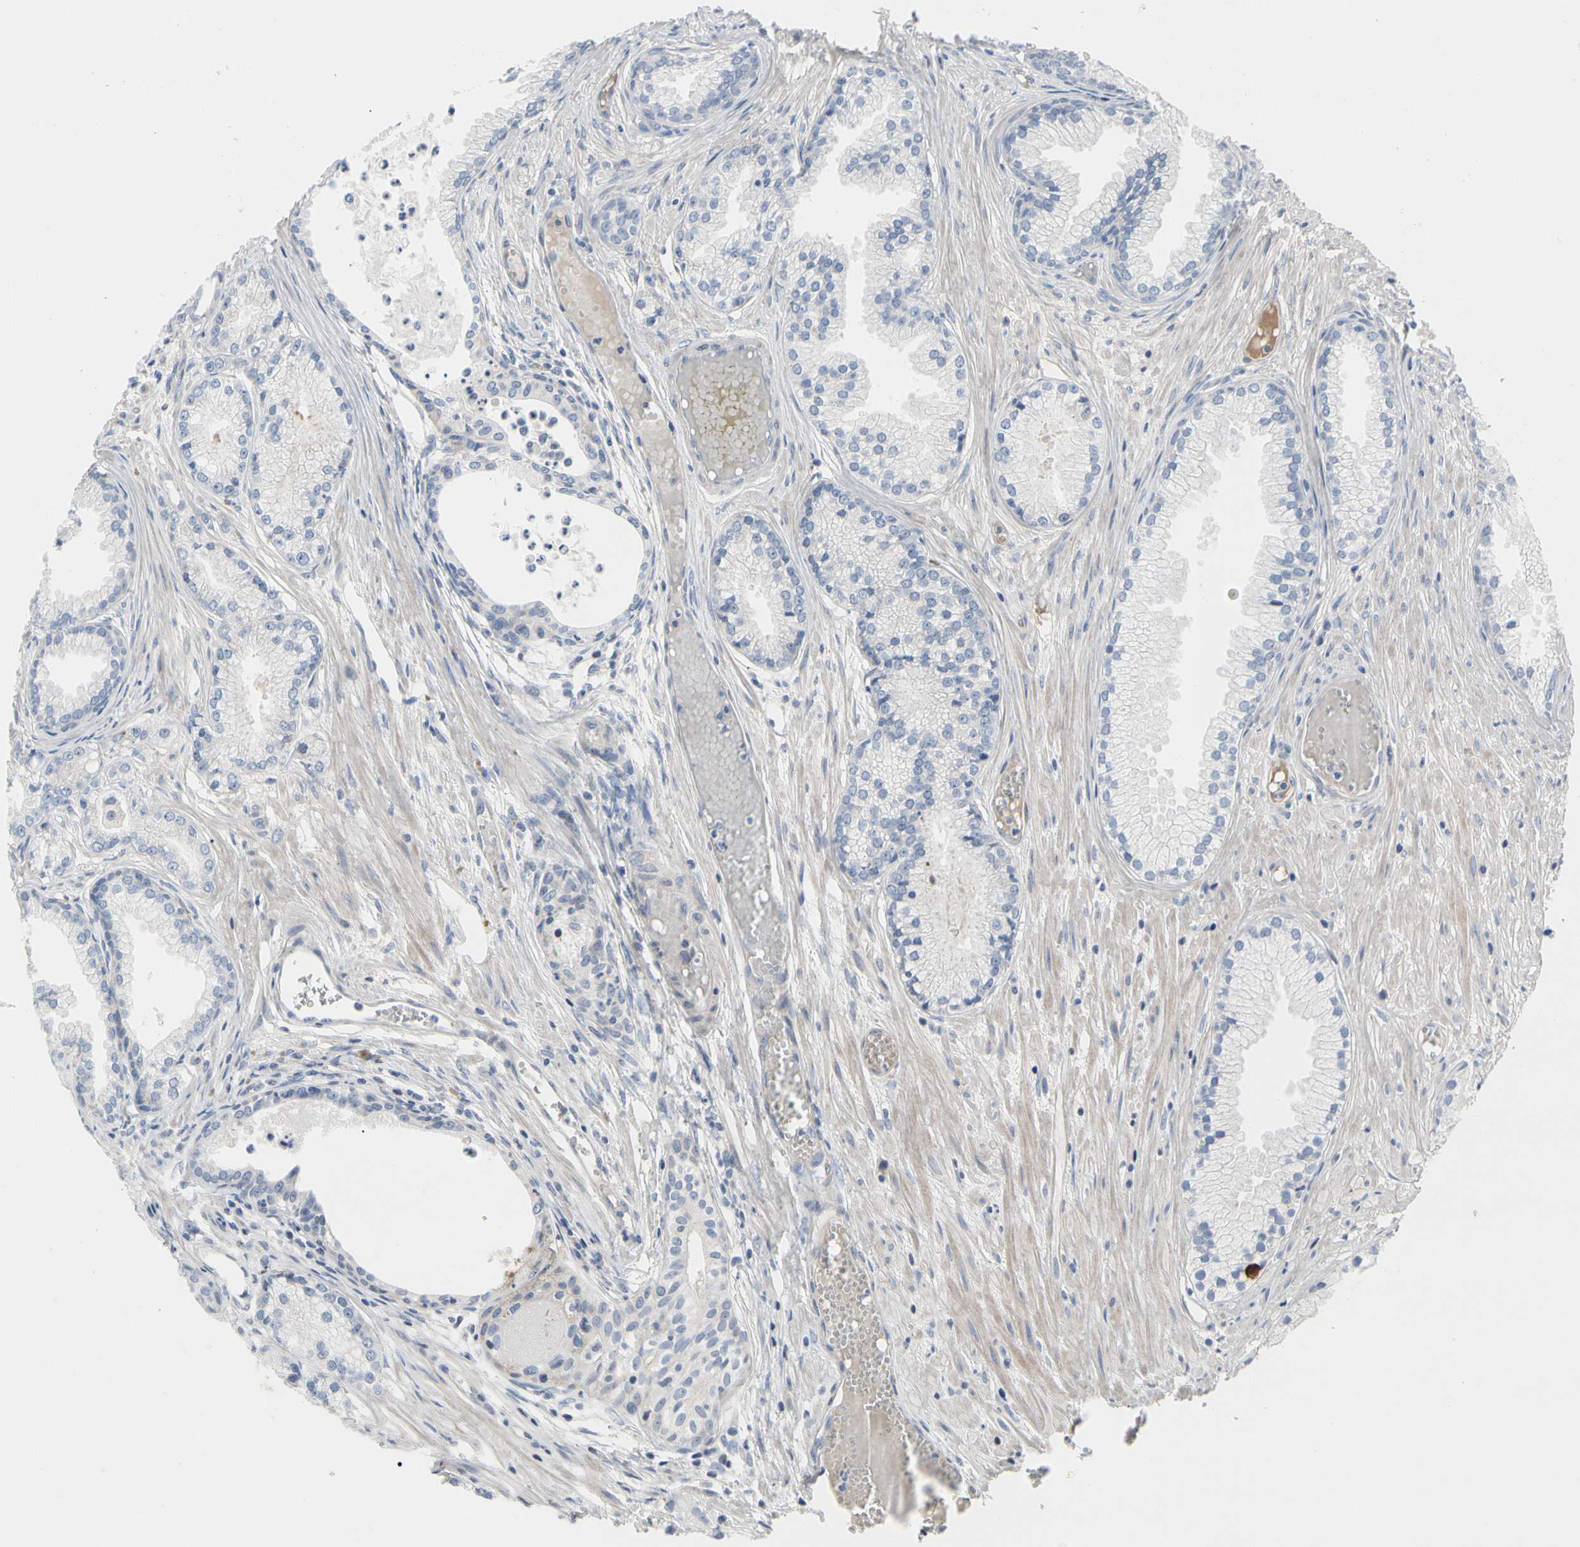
{"staining": {"intensity": "negative", "quantity": "none", "location": "none"}, "tissue": "prostate cancer", "cell_type": "Tumor cells", "image_type": "cancer", "snomed": [{"axis": "morphology", "description": "Adenocarcinoma, Low grade"}, {"axis": "topography", "description": "Prostate"}], "caption": "Tumor cells show no significant staining in adenocarcinoma (low-grade) (prostate). Brightfield microscopy of IHC stained with DAB (brown) and hematoxylin (blue), captured at high magnification.", "gene": "ECRG4", "patient": {"sex": "male", "age": 72}}